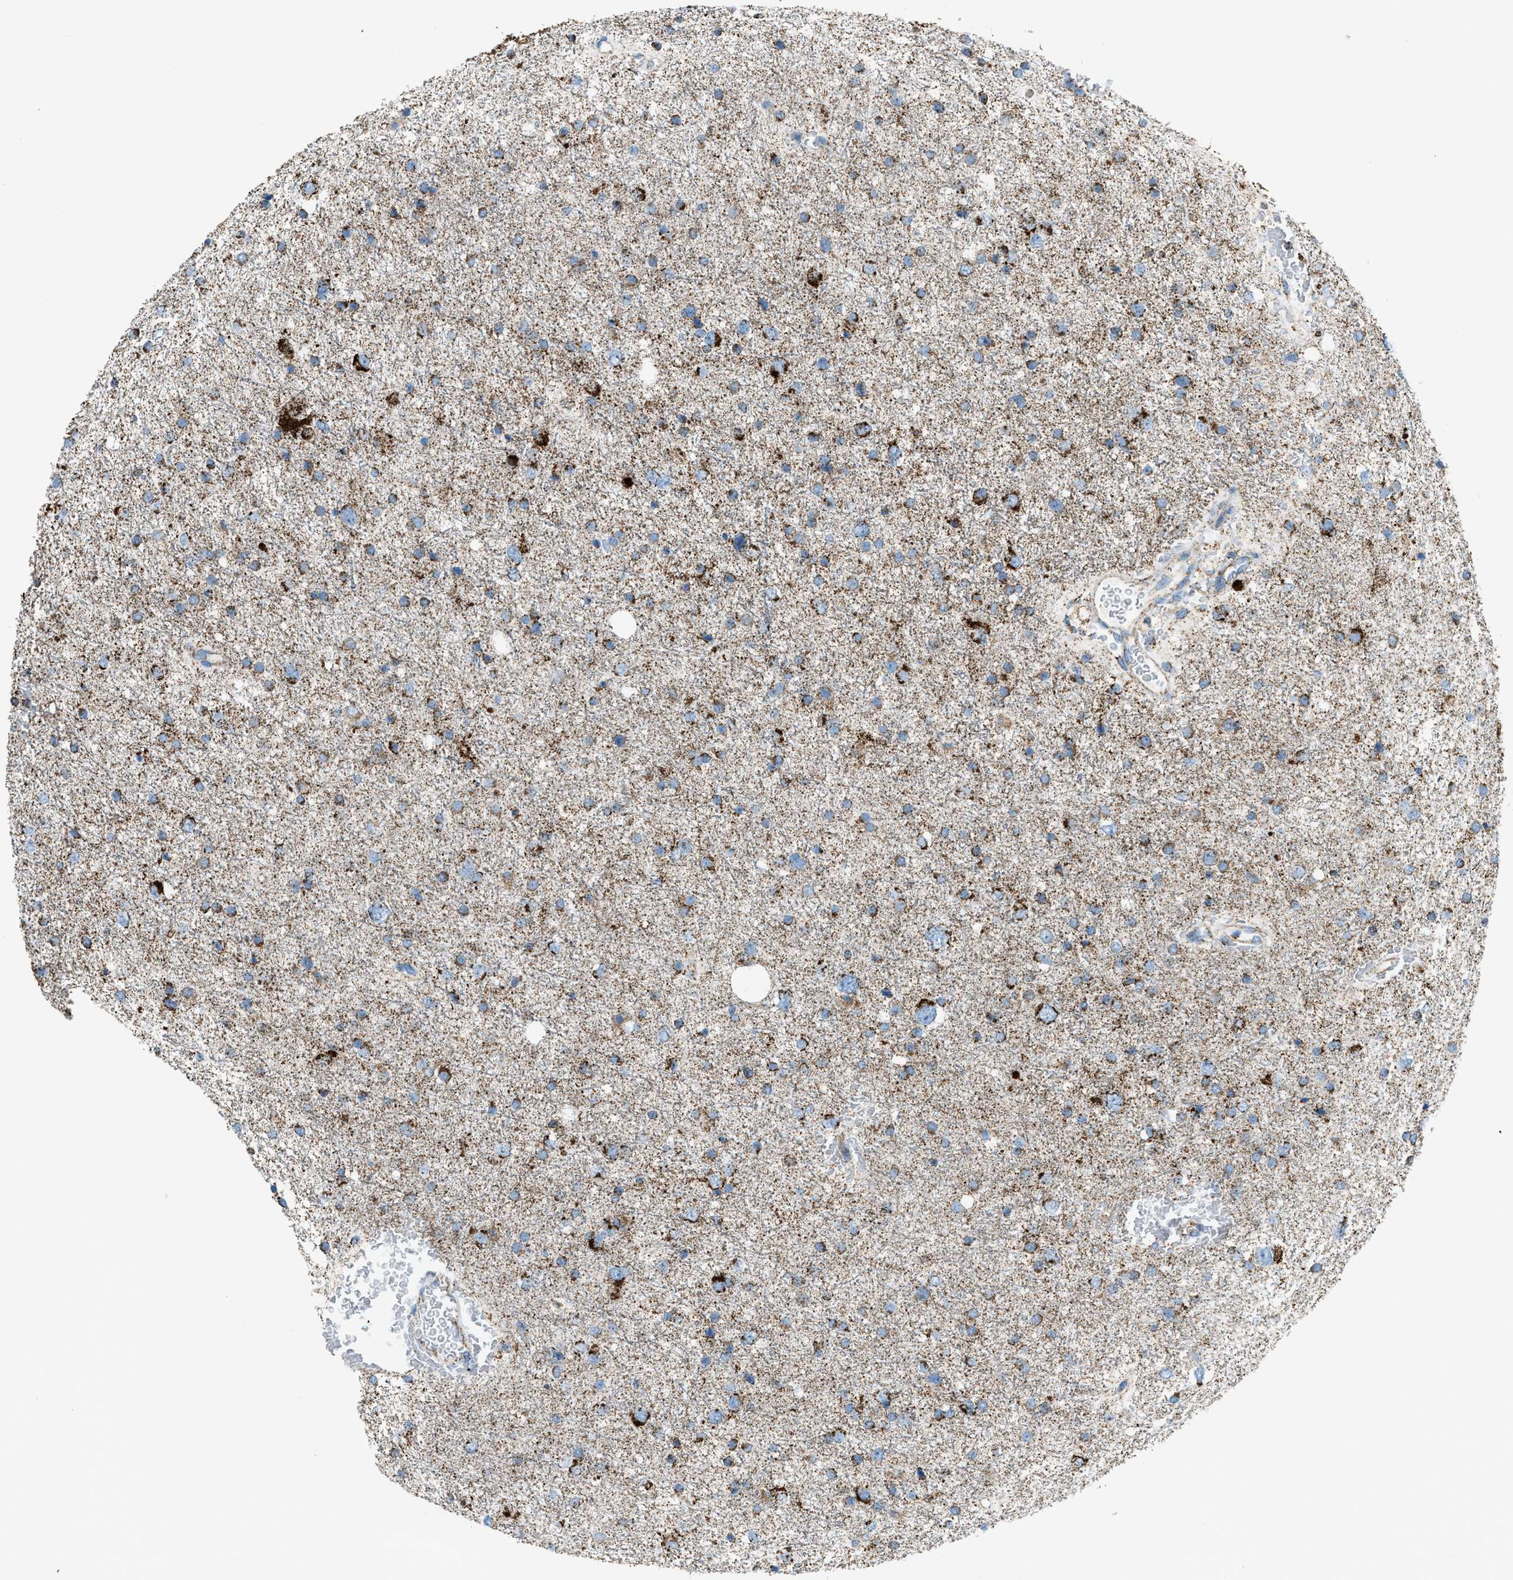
{"staining": {"intensity": "moderate", "quantity": ">75%", "location": "cytoplasmic/membranous"}, "tissue": "glioma", "cell_type": "Tumor cells", "image_type": "cancer", "snomed": [{"axis": "morphology", "description": "Glioma, malignant, Low grade"}, {"axis": "topography", "description": "Brain"}], "caption": "IHC staining of malignant glioma (low-grade), which exhibits medium levels of moderate cytoplasmic/membranous positivity in approximately >75% of tumor cells indicating moderate cytoplasmic/membranous protein staining. The staining was performed using DAB (brown) for protein detection and nuclei were counterstained in hematoxylin (blue).", "gene": "MDH2", "patient": {"sex": "female", "age": 37}}